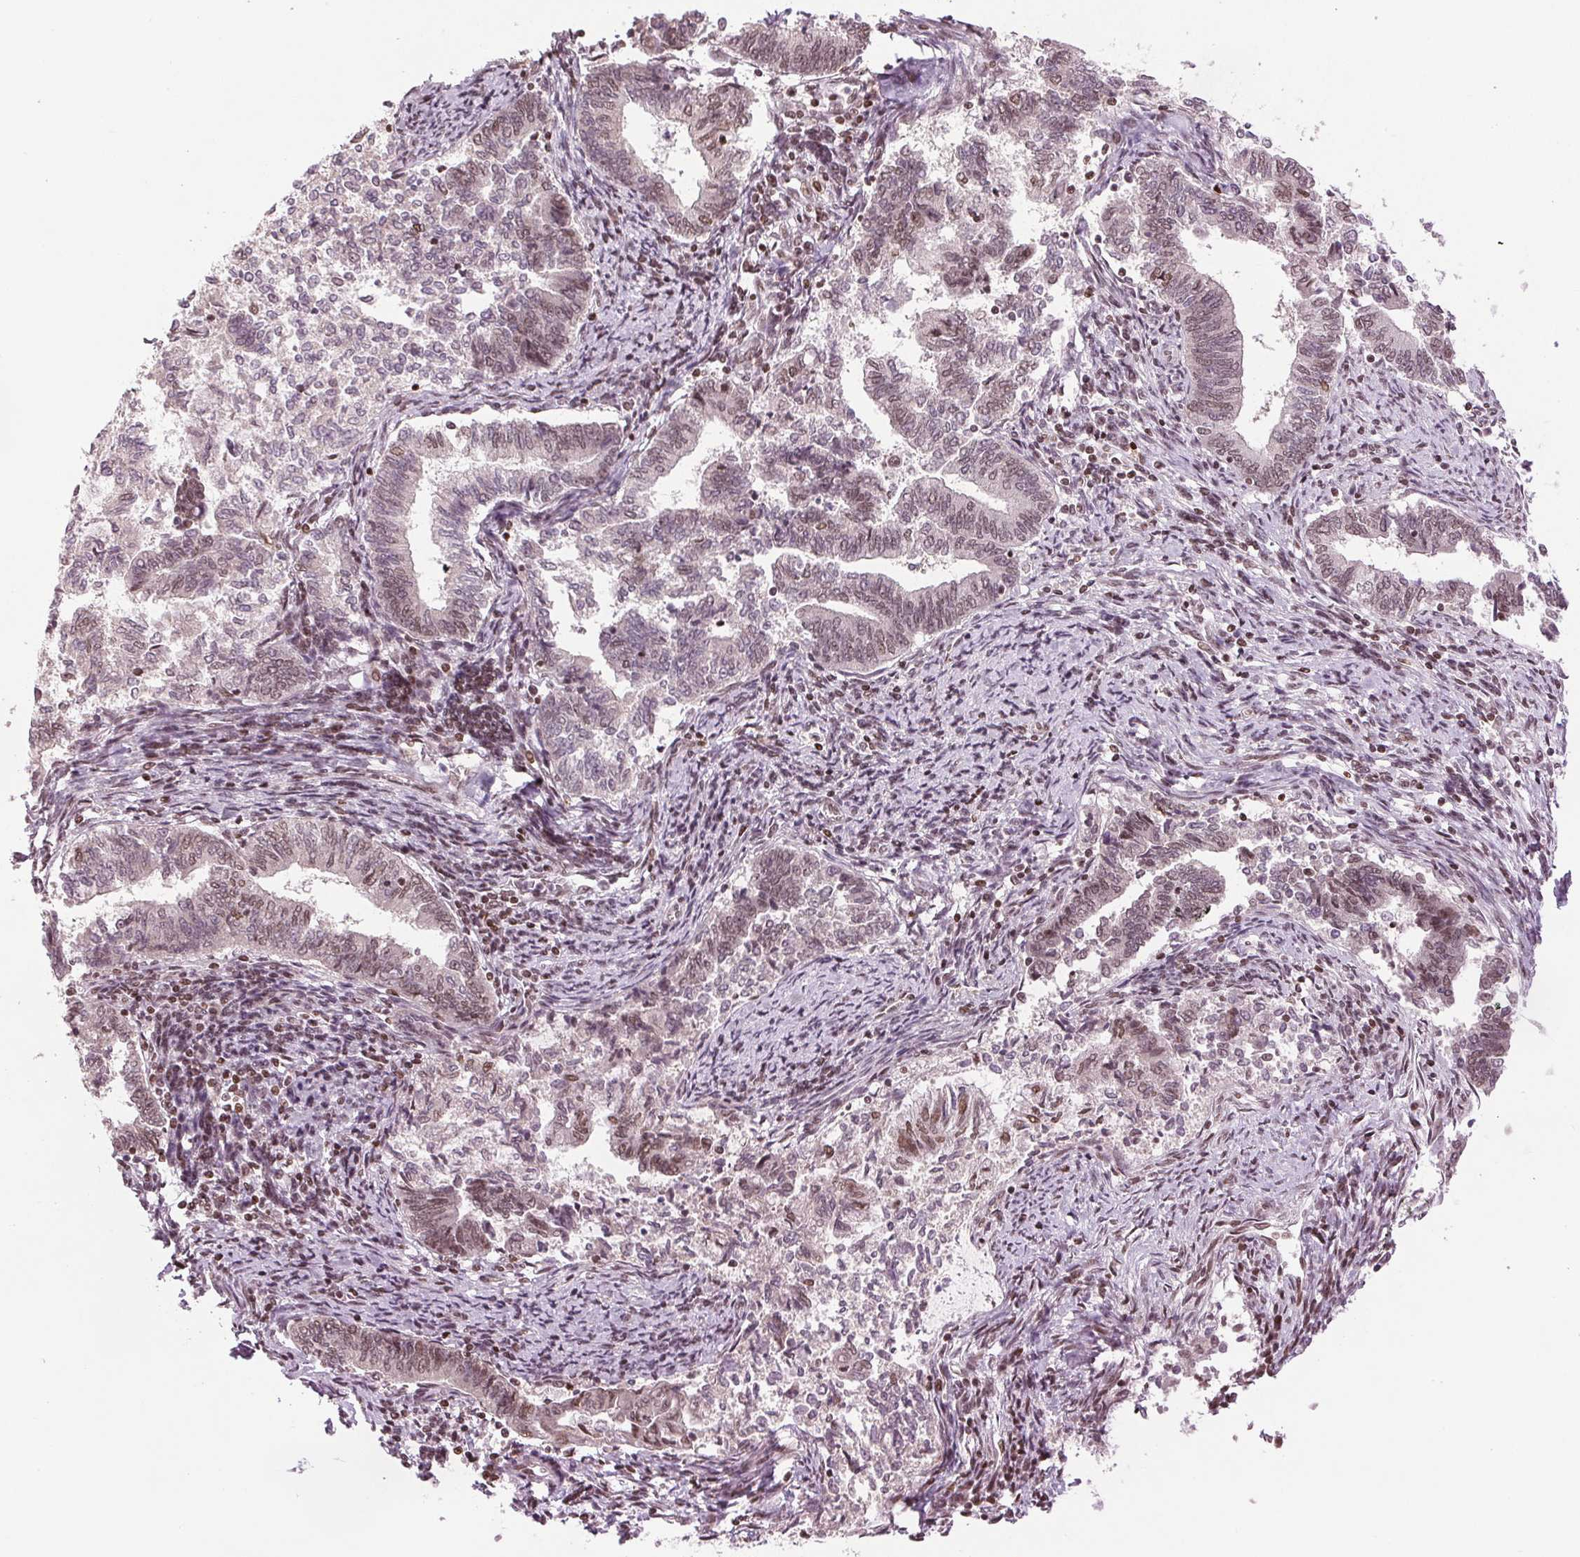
{"staining": {"intensity": "moderate", "quantity": "25%-75%", "location": "nuclear"}, "tissue": "ovarian cancer", "cell_type": "Tumor cells", "image_type": "cancer", "snomed": [{"axis": "morphology", "description": "Cystadenocarcinoma, mucinous, NOS"}, {"axis": "topography", "description": "Ovary"}], "caption": "The micrograph shows a brown stain indicating the presence of a protein in the nuclear of tumor cells in ovarian mucinous cystadenocarcinoma. Using DAB (3,3'-diaminobenzidine) (brown) and hematoxylin (blue) stains, captured at high magnification using brightfield microscopy.", "gene": "XPC", "patient": {"sex": "female", "age": 72}}